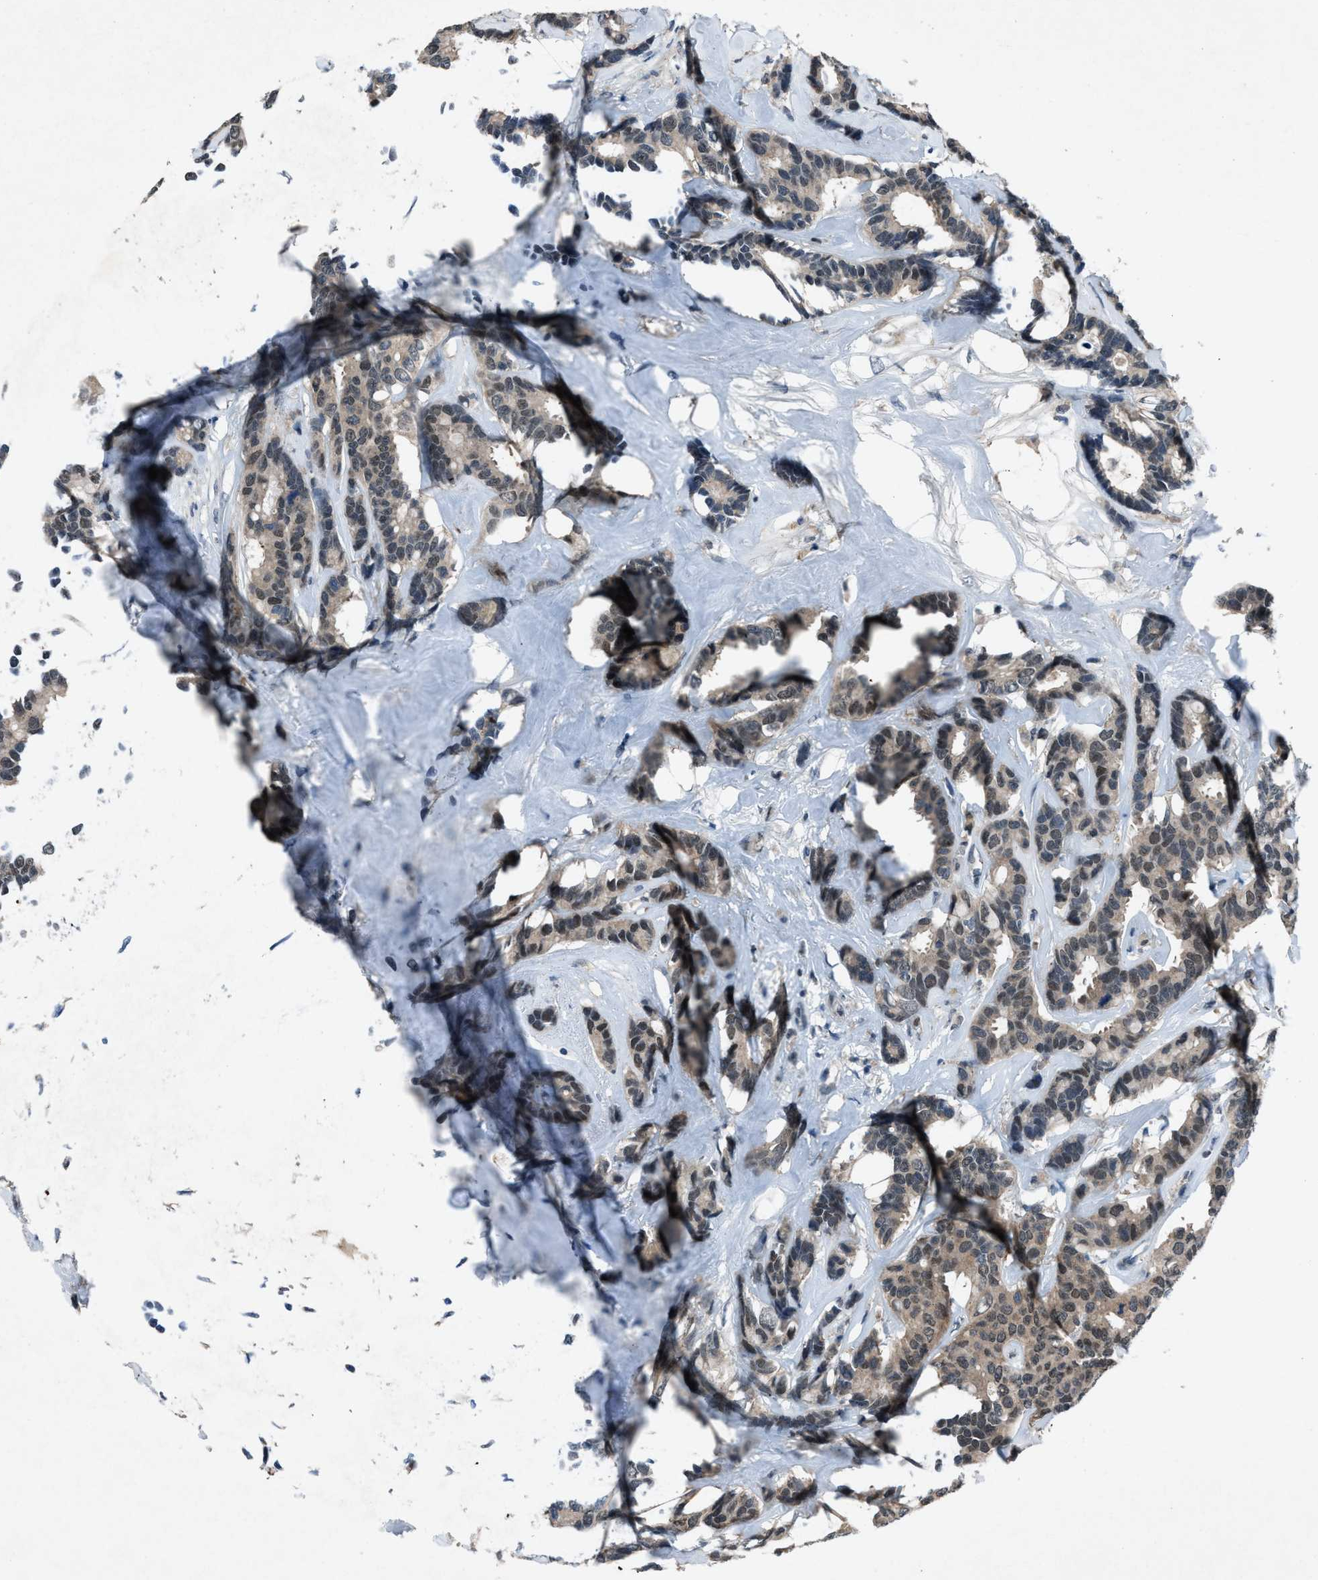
{"staining": {"intensity": "weak", "quantity": ">75%", "location": "cytoplasmic/membranous,nuclear"}, "tissue": "breast cancer", "cell_type": "Tumor cells", "image_type": "cancer", "snomed": [{"axis": "morphology", "description": "Duct carcinoma"}, {"axis": "topography", "description": "Breast"}], "caption": "Immunohistochemical staining of infiltrating ductal carcinoma (breast) exhibits weak cytoplasmic/membranous and nuclear protein staining in approximately >75% of tumor cells.", "gene": "DUSP19", "patient": {"sex": "female", "age": 87}}